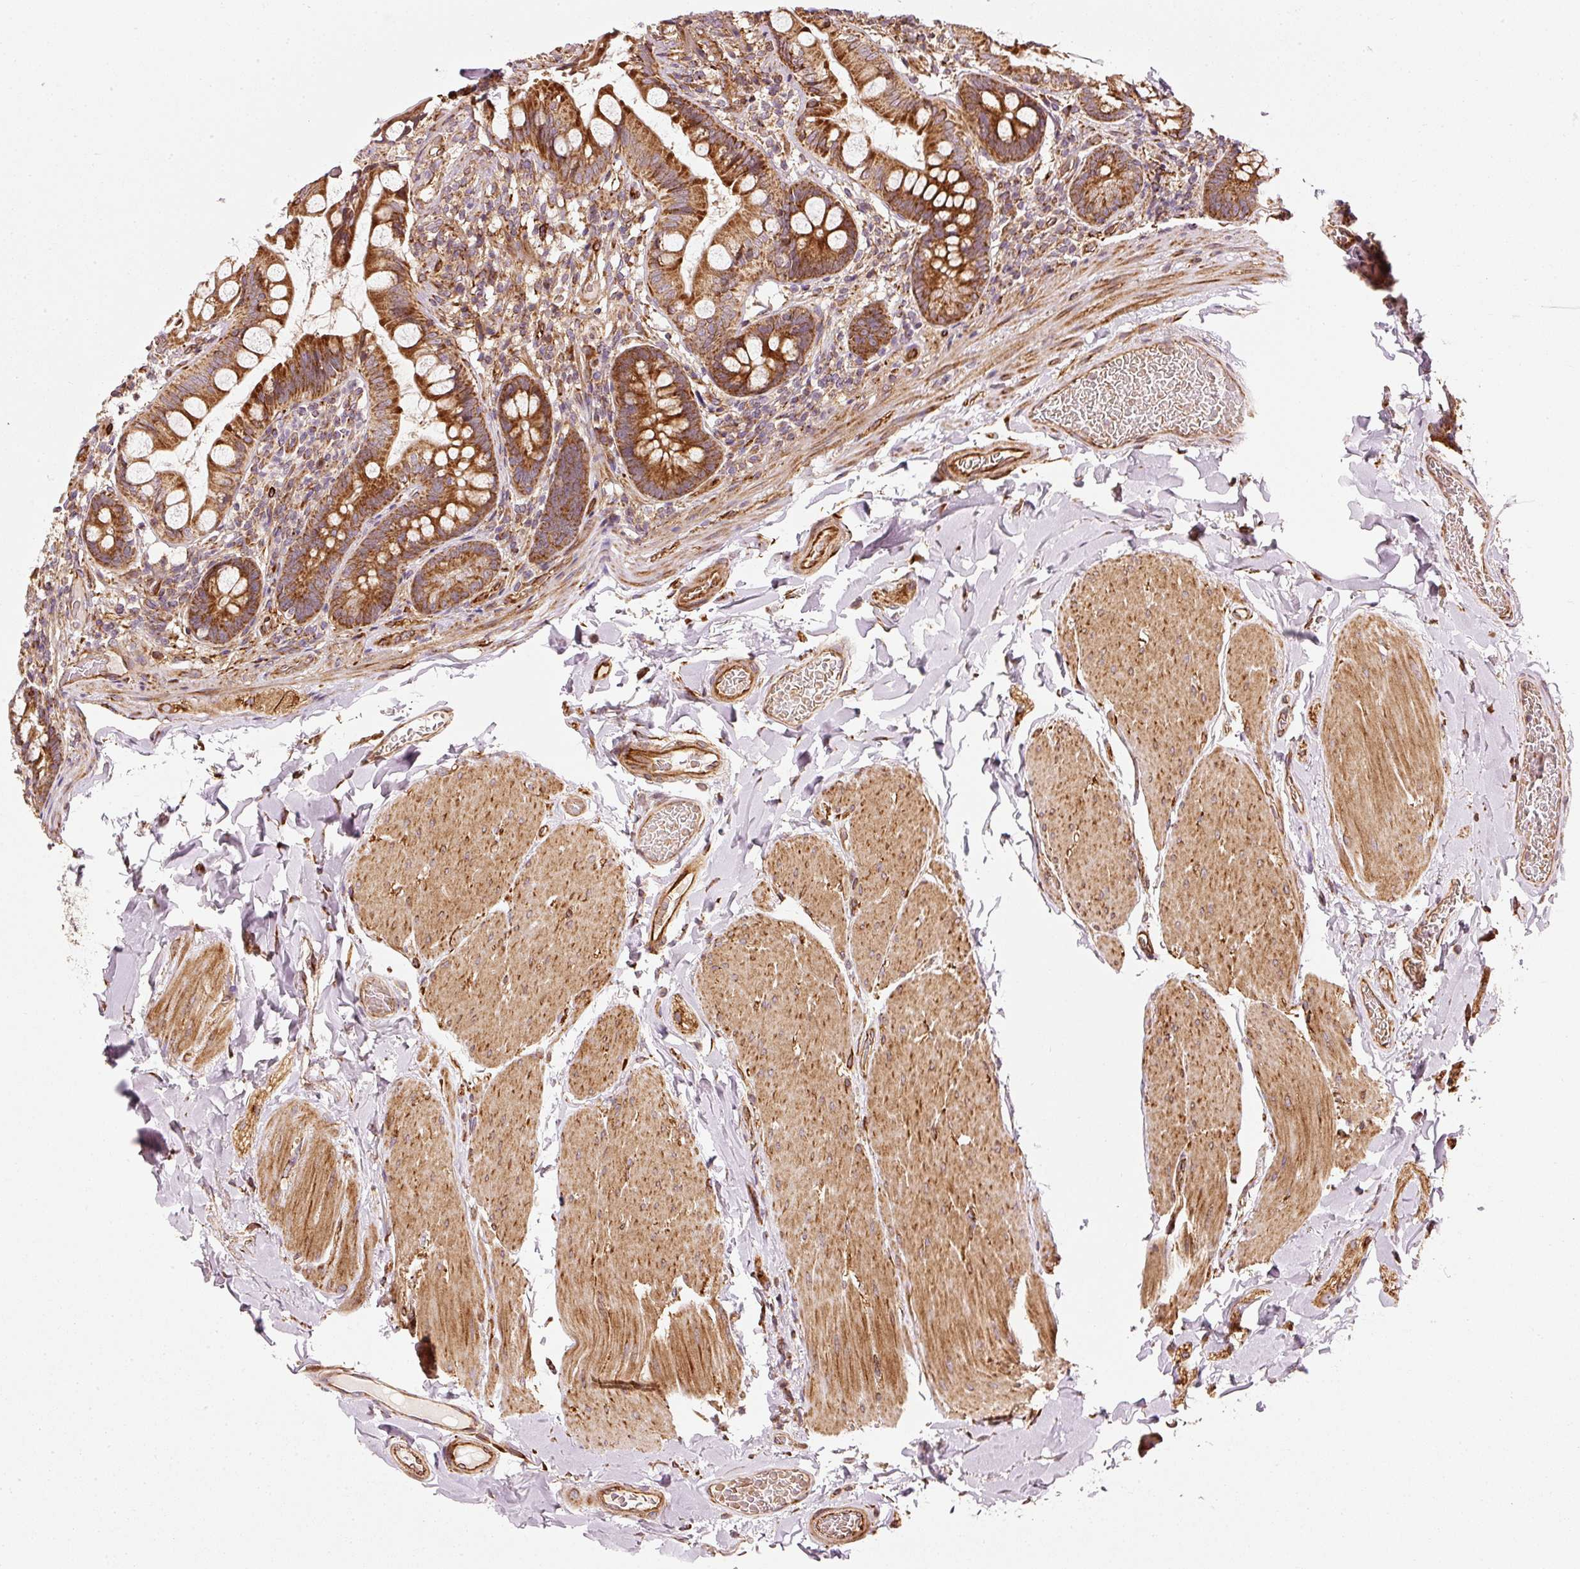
{"staining": {"intensity": "strong", "quantity": ">75%", "location": "cytoplasmic/membranous"}, "tissue": "small intestine", "cell_type": "Glandular cells", "image_type": "normal", "snomed": [{"axis": "morphology", "description": "Normal tissue, NOS"}, {"axis": "topography", "description": "Small intestine"}], "caption": "Immunohistochemistry photomicrograph of benign human small intestine stained for a protein (brown), which exhibits high levels of strong cytoplasmic/membranous expression in approximately >75% of glandular cells.", "gene": "ISCU", "patient": {"sex": "male", "age": 70}}